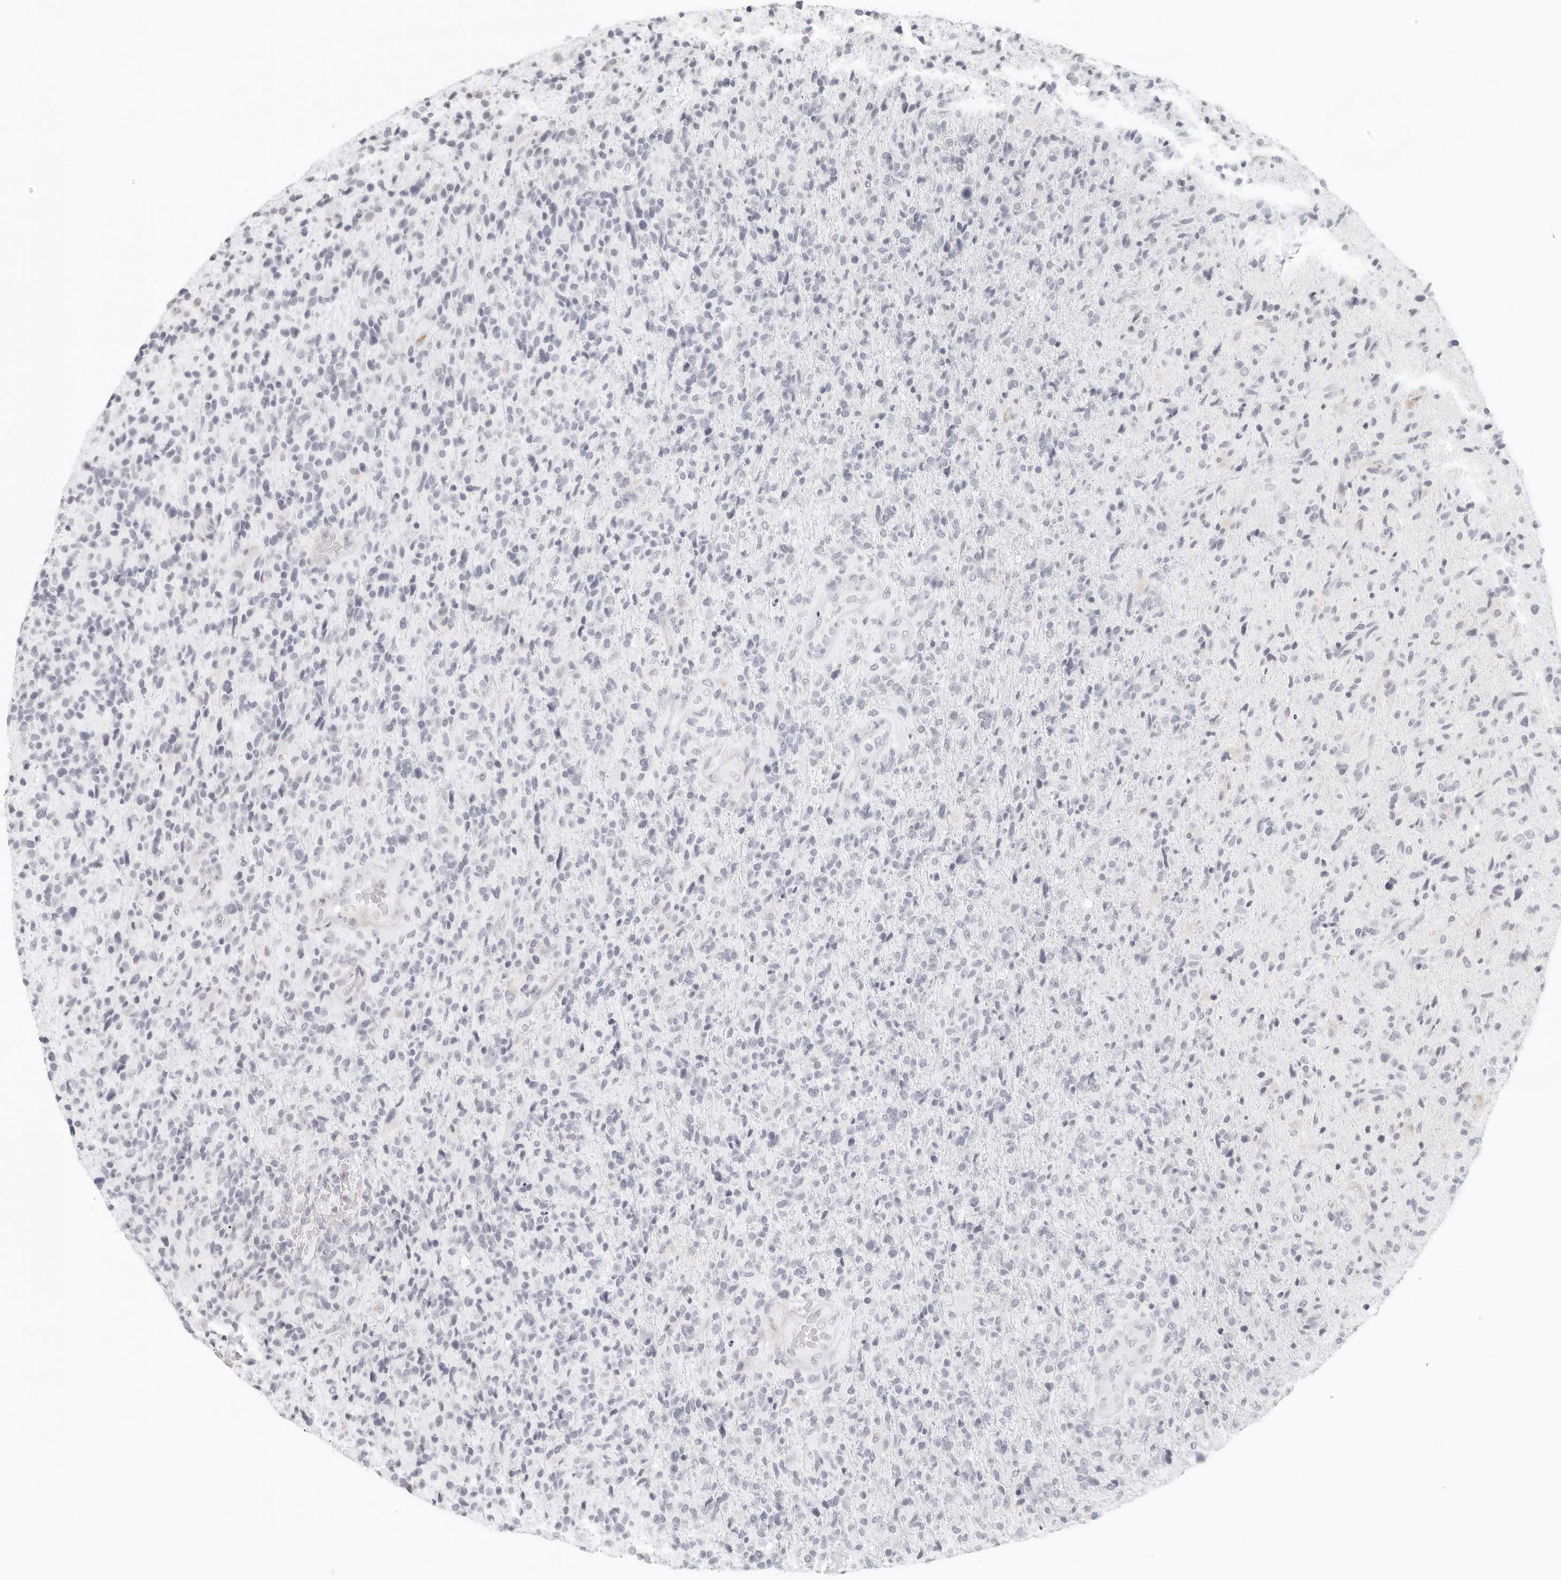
{"staining": {"intensity": "negative", "quantity": "none", "location": "none"}, "tissue": "glioma", "cell_type": "Tumor cells", "image_type": "cancer", "snomed": [{"axis": "morphology", "description": "Glioma, malignant, High grade"}, {"axis": "topography", "description": "Brain"}], "caption": "DAB immunohistochemical staining of glioma displays no significant positivity in tumor cells.", "gene": "RPS6KC1", "patient": {"sex": "male", "age": 72}}